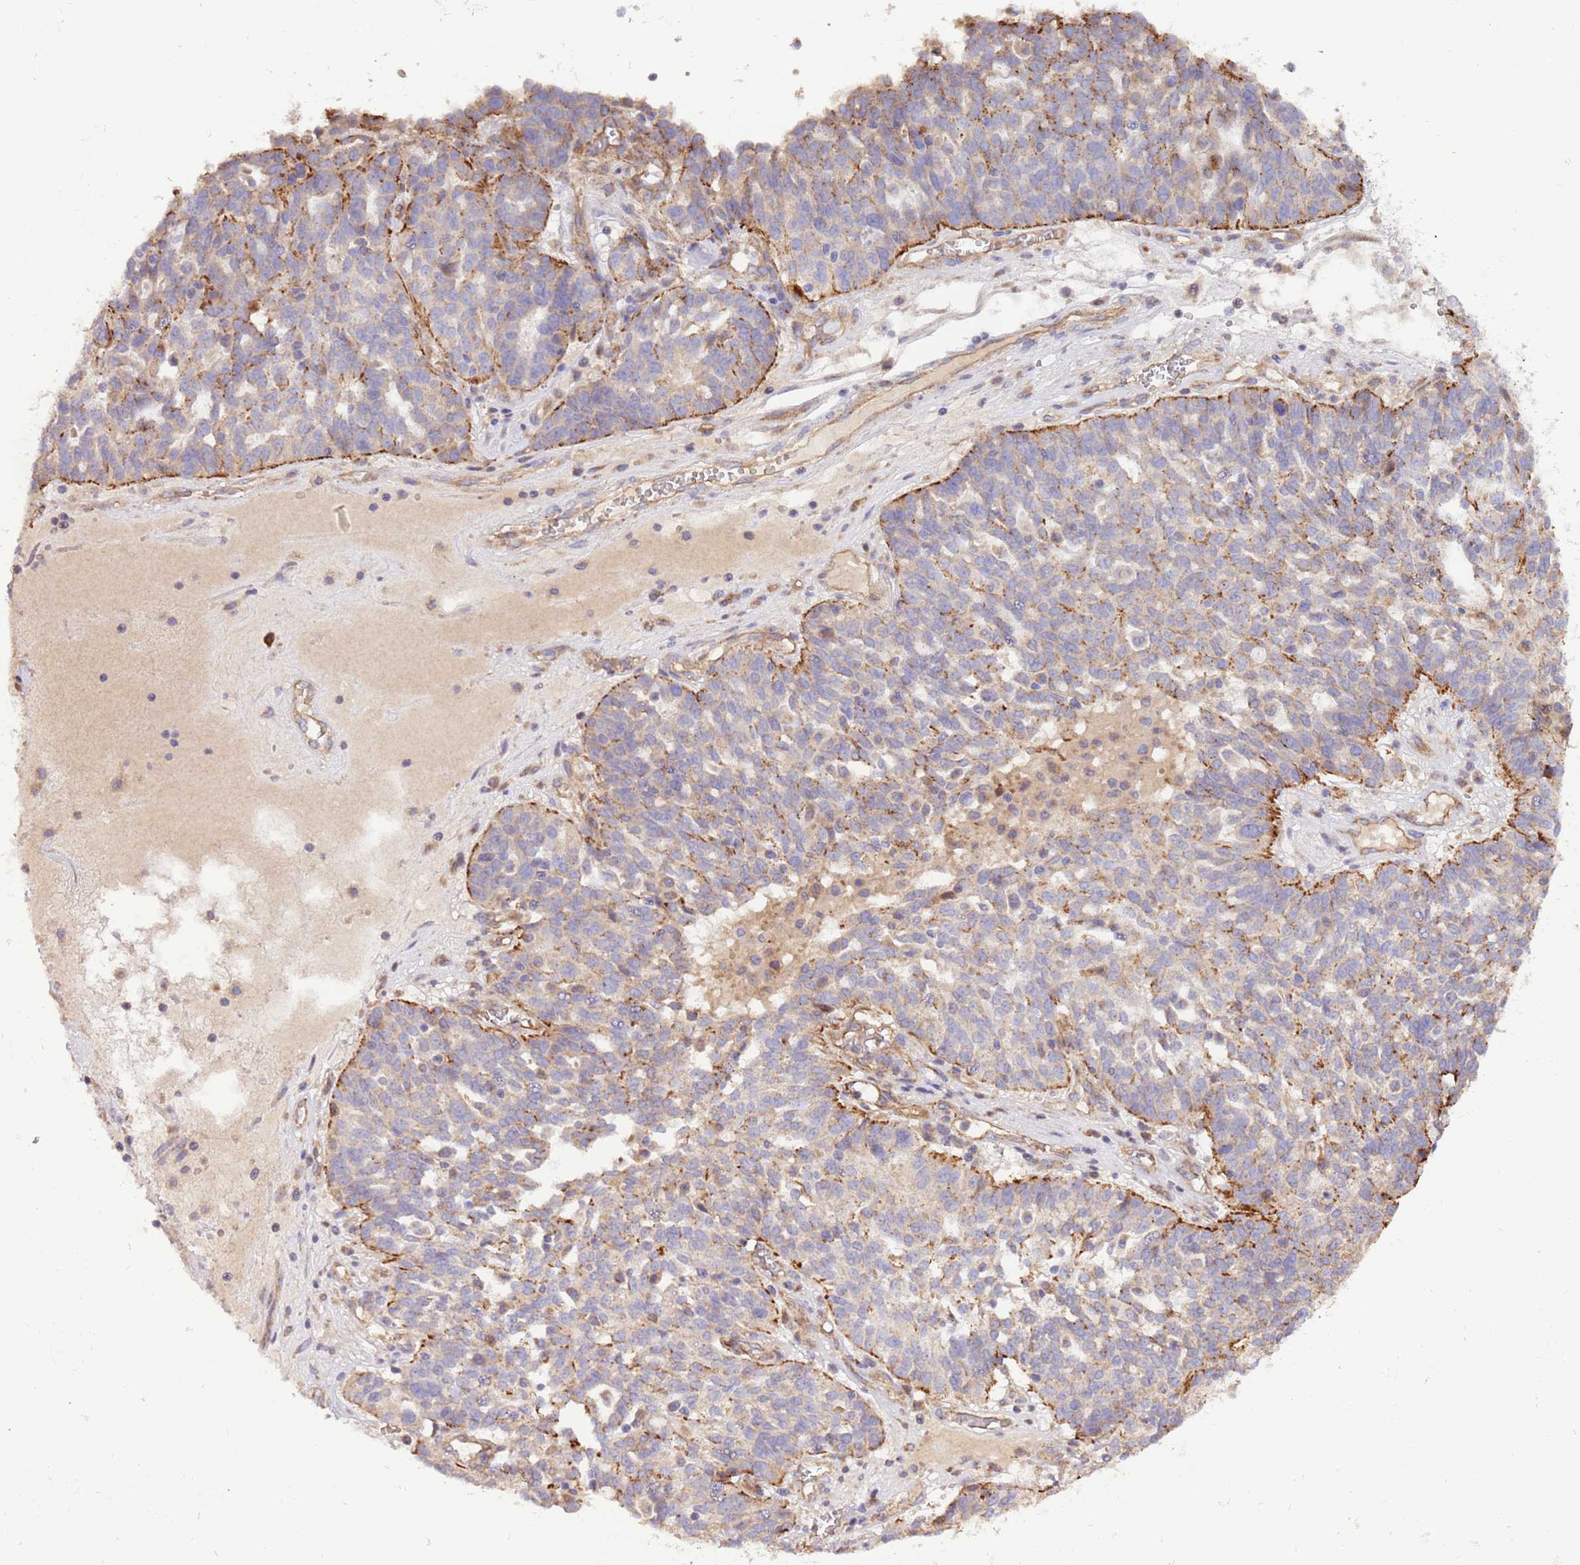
{"staining": {"intensity": "moderate", "quantity": "<25%", "location": "cytoplasmic/membranous"}, "tissue": "ovarian cancer", "cell_type": "Tumor cells", "image_type": "cancer", "snomed": [{"axis": "morphology", "description": "Cystadenocarcinoma, serous, NOS"}, {"axis": "topography", "description": "Ovary"}], "caption": "The image displays staining of serous cystadenocarcinoma (ovarian), revealing moderate cytoplasmic/membranous protein expression (brown color) within tumor cells.", "gene": "DOCK6", "patient": {"sex": "female", "age": 59}}